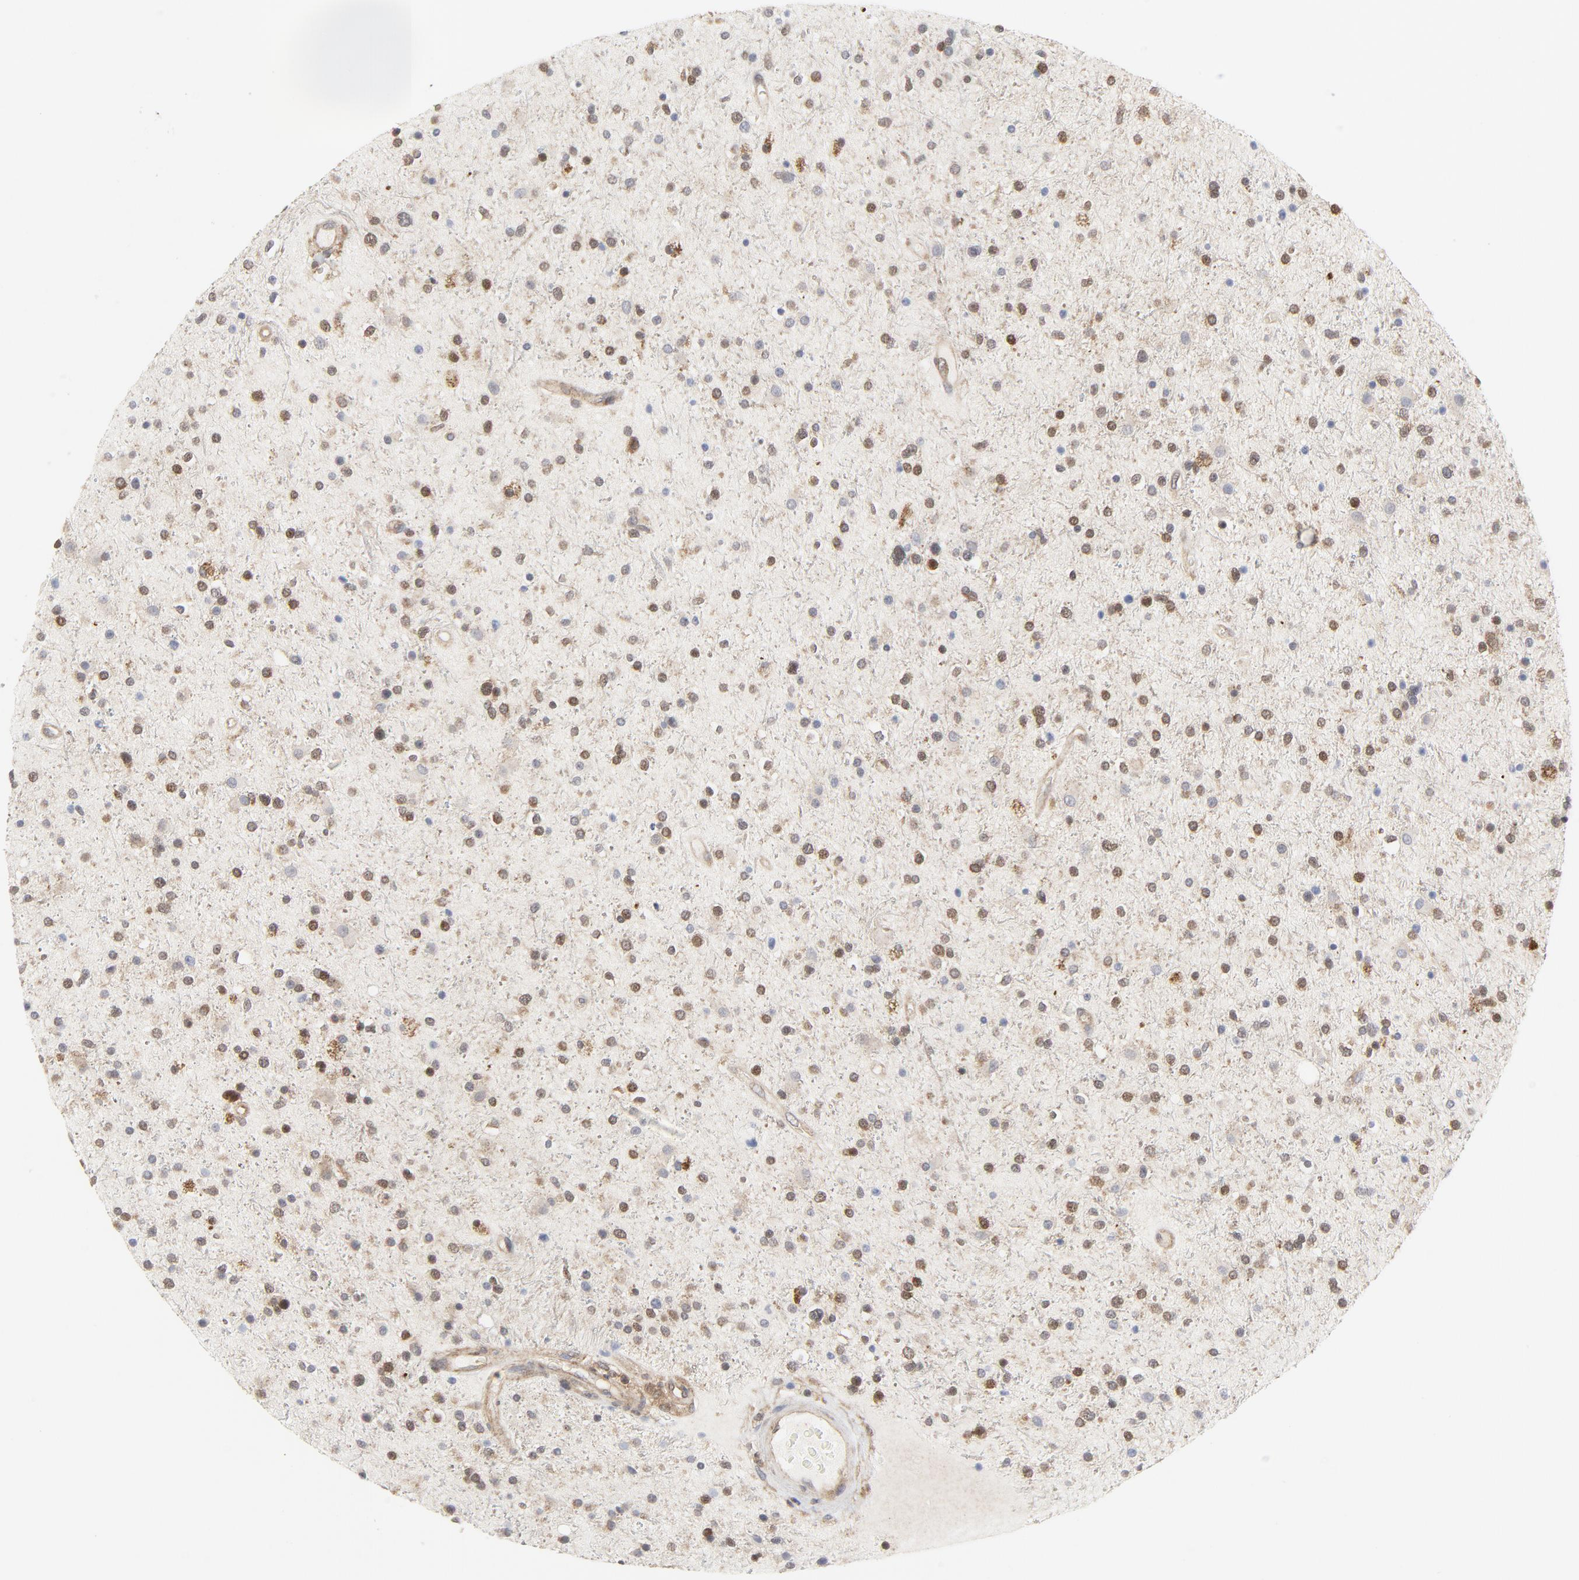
{"staining": {"intensity": "weak", "quantity": ">75%", "location": "nuclear"}, "tissue": "glioma", "cell_type": "Tumor cells", "image_type": "cancer", "snomed": [{"axis": "morphology", "description": "Glioma, malignant, High grade"}, {"axis": "topography", "description": "Brain"}], "caption": "Protein staining of malignant glioma (high-grade) tissue displays weak nuclear staining in about >75% of tumor cells. The staining was performed using DAB, with brown indicating positive protein expression. Nuclei are stained blue with hematoxylin.", "gene": "MAP2K7", "patient": {"sex": "male", "age": 33}}